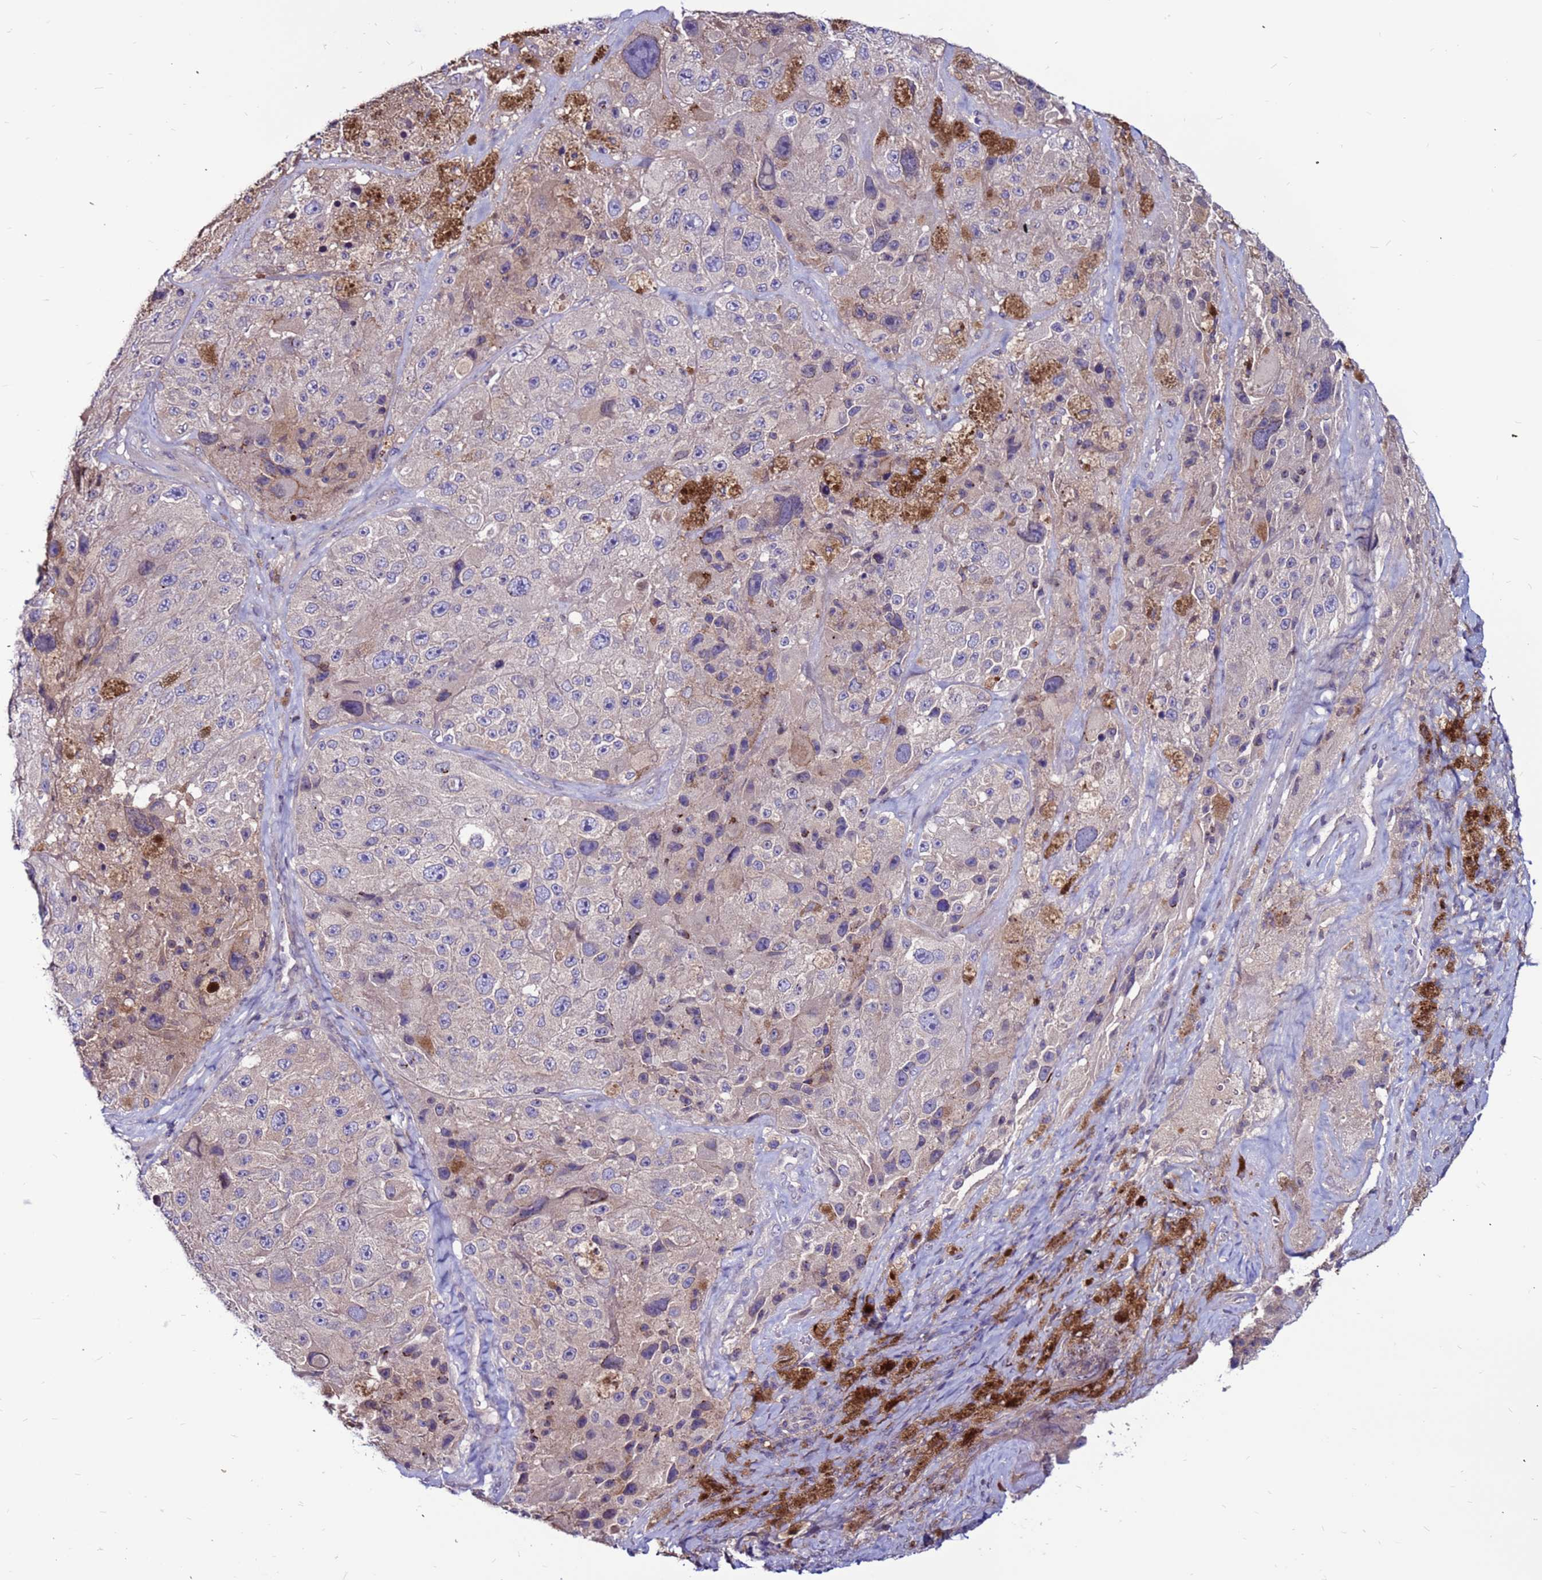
{"staining": {"intensity": "negative", "quantity": "none", "location": "none"}, "tissue": "melanoma", "cell_type": "Tumor cells", "image_type": "cancer", "snomed": [{"axis": "morphology", "description": "Malignant melanoma, Metastatic site"}, {"axis": "topography", "description": "Lymph node"}], "caption": "This is an IHC histopathology image of human melanoma. There is no staining in tumor cells.", "gene": "CCDC71", "patient": {"sex": "male", "age": 62}}